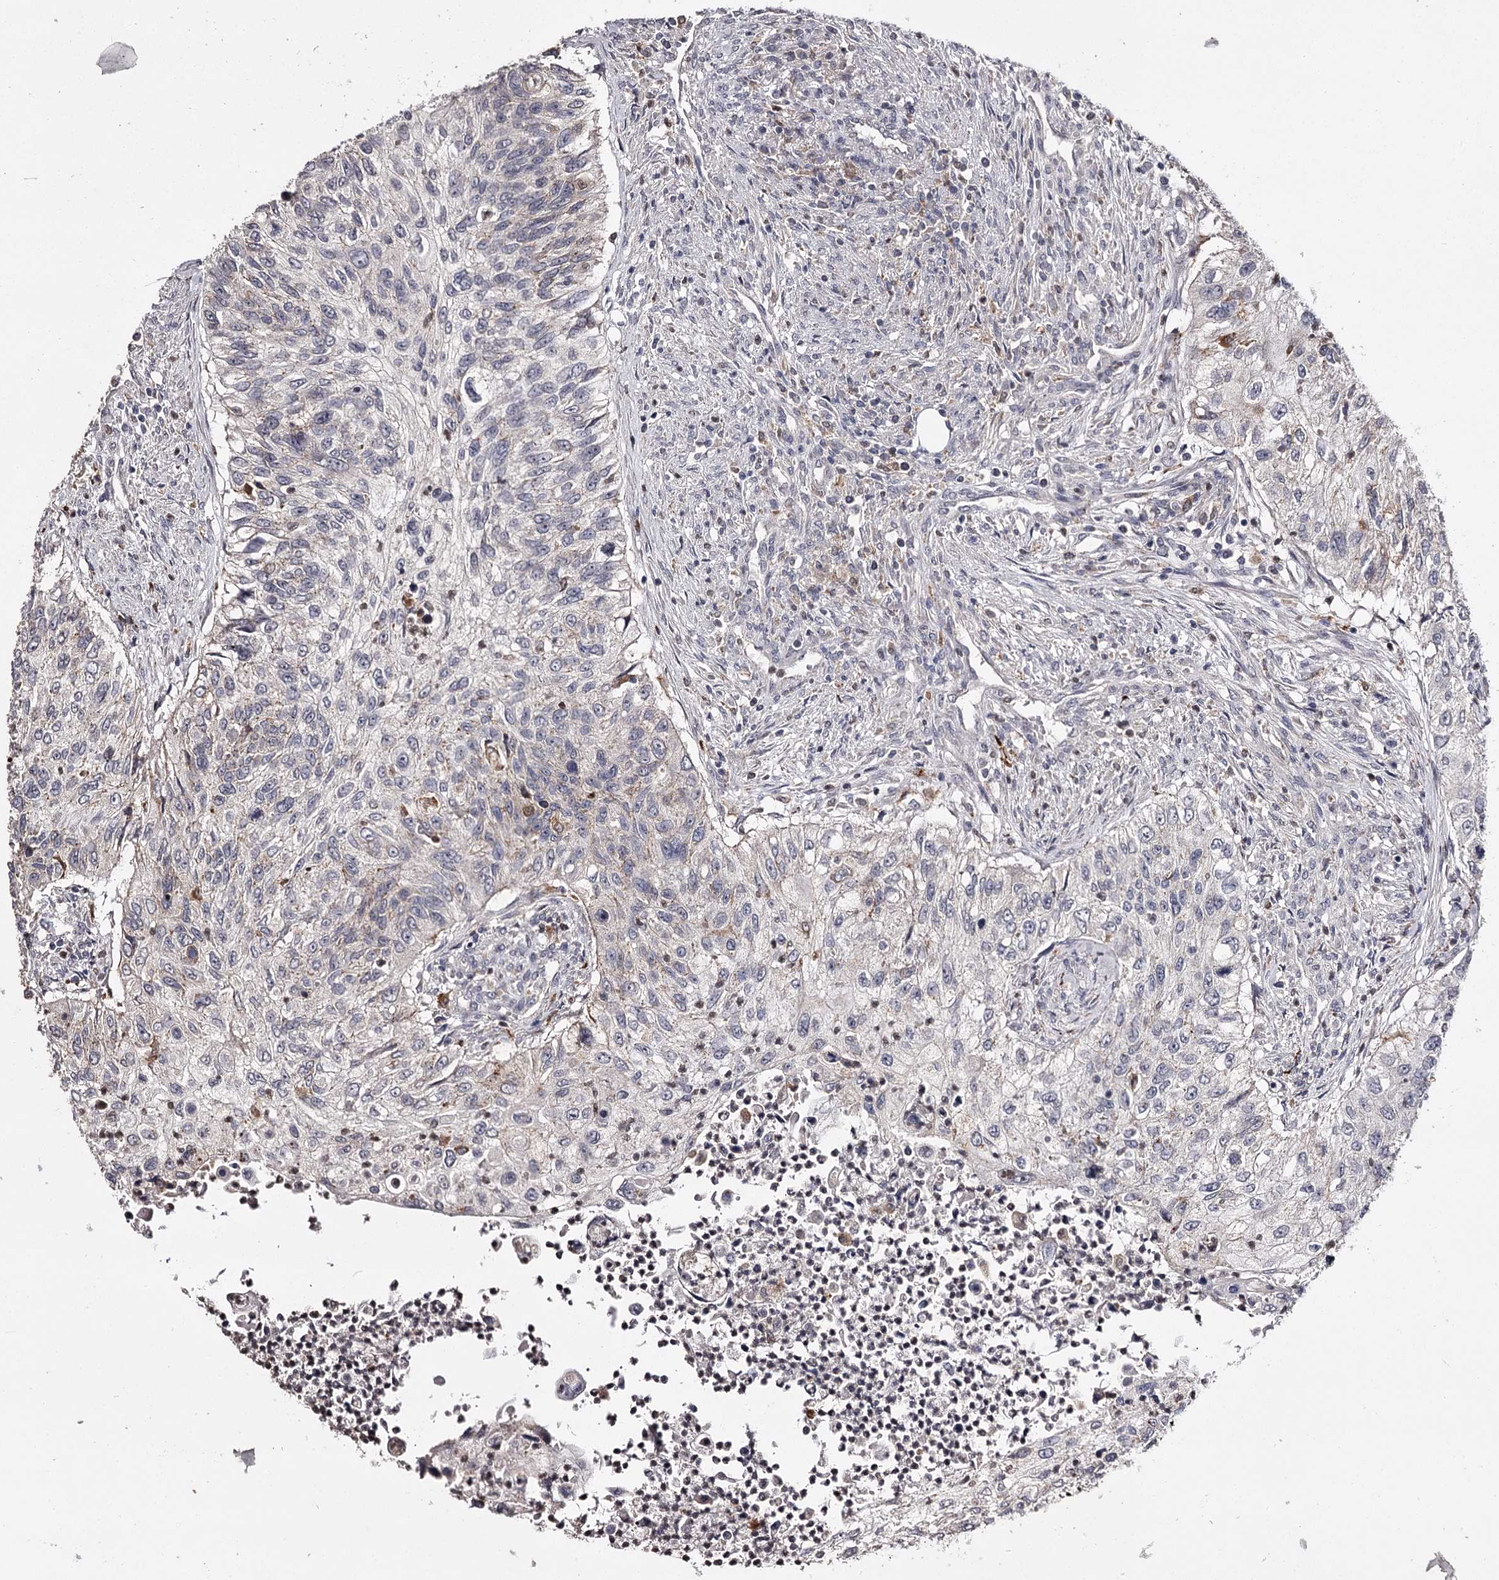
{"staining": {"intensity": "negative", "quantity": "none", "location": "none"}, "tissue": "urothelial cancer", "cell_type": "Tumor cells", "image_type": "cancer", "snomed": [{"axis": "morphology", "description": "Urothelial carcinoma, High grade"}, {"axis": "topography", "description": "Urinary bladder"}], "caption": "Immunohistochemical staining of urothelial cancer displays no significant staining in tumor cells.", "gene": "SLC32A1", "patient": {"sex": "female", "age": 60}}